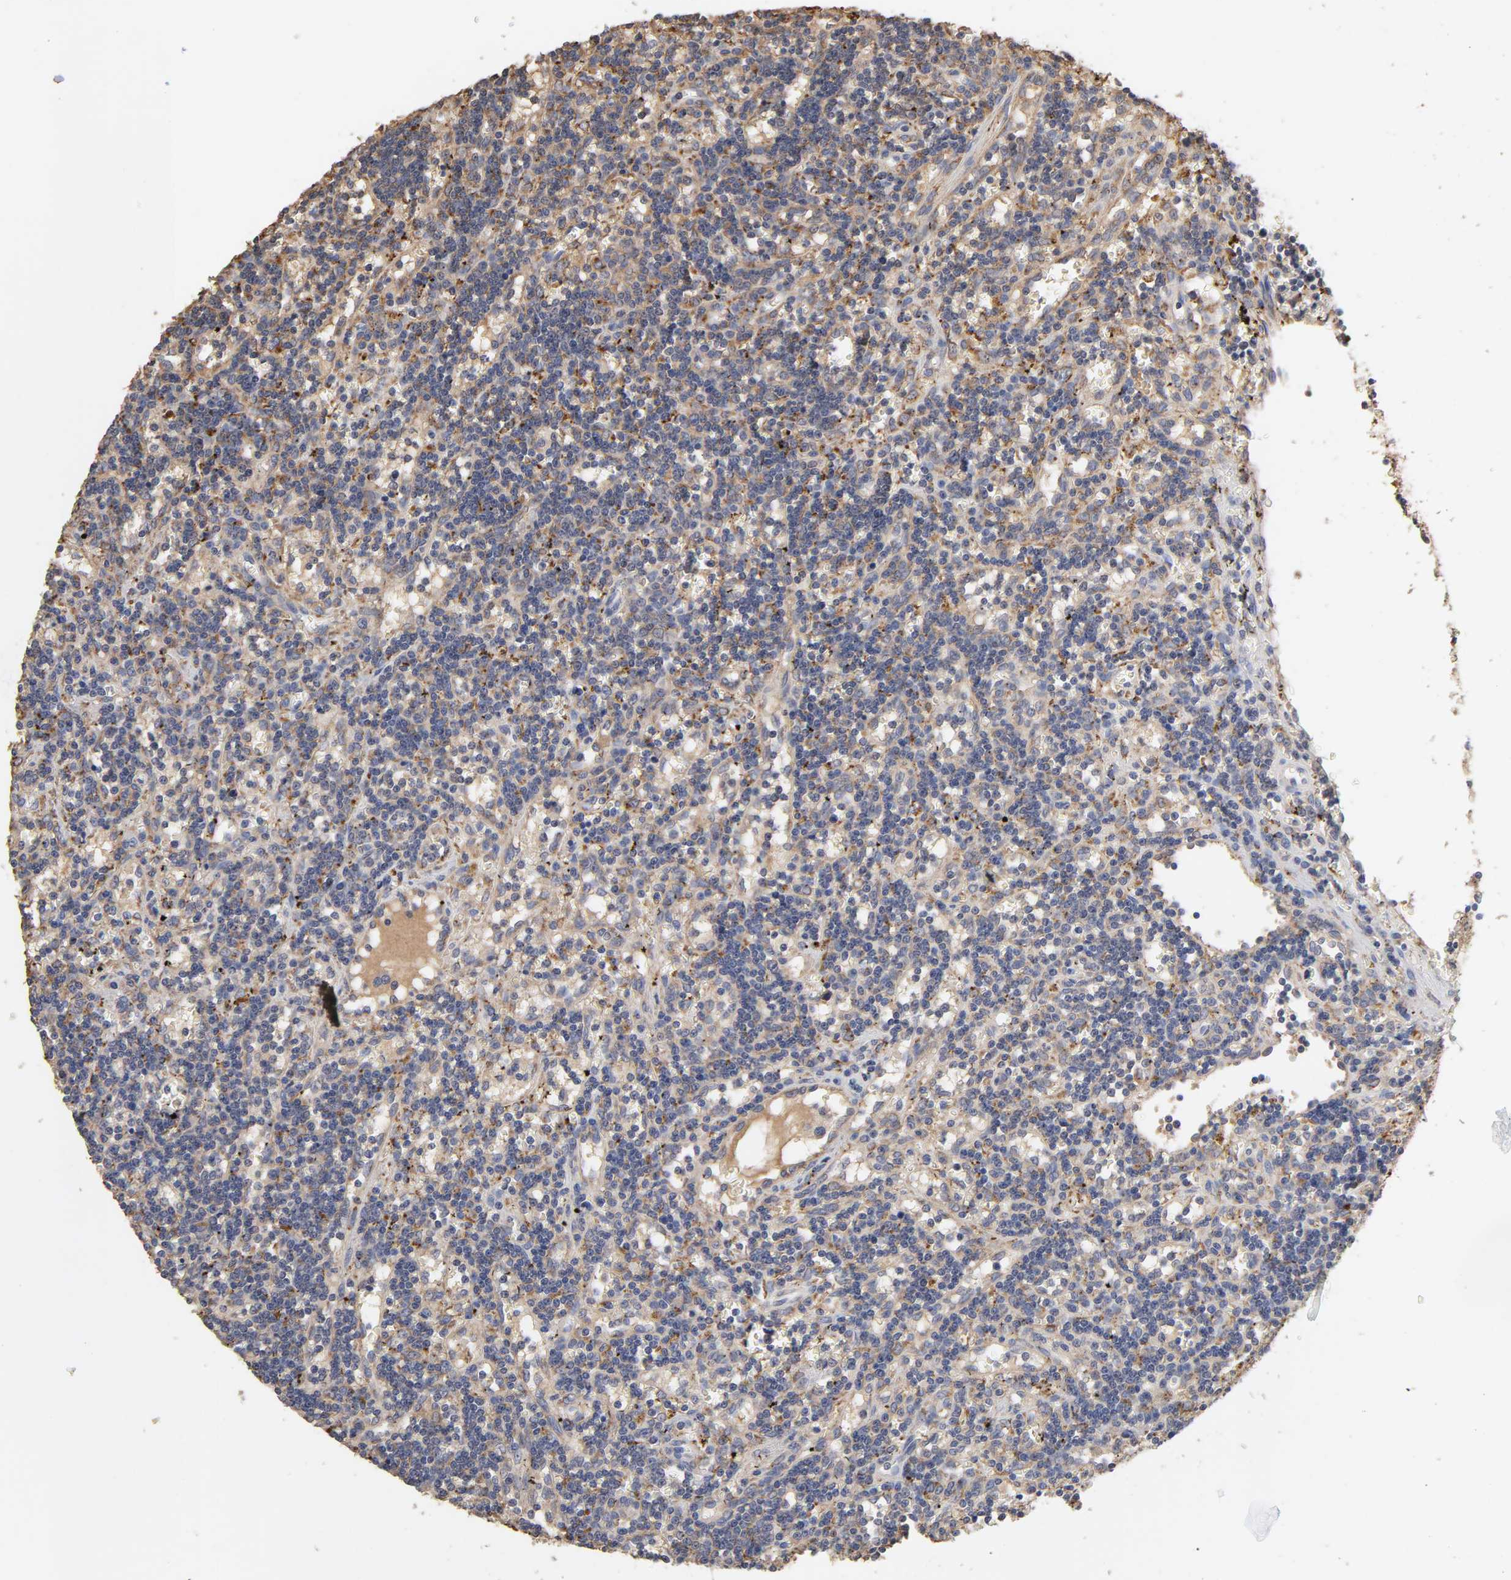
{"staining": {"intensity": "weak", "quantity": ">75%", "location": "cytoplasmic/membranous"}, "tissue": "lymphoma", "cell_type": "Tumor cells", "image_type": "cancer", "snomed": [{"axis": "morphology", "description": "Malignant lymphoma, non-Hodgkin's type, Low grade"}, {"axis": "topography", "description": "Spleen"}], "caption": "The histopathology image shows immunohistochemical staining of lymphoma. There is weak cytoplasmic/membranous staining is present in approximately >75% of tumor cells.", "gene": "EIF4G2", "patient": {"sex": "male", "age": 60}}